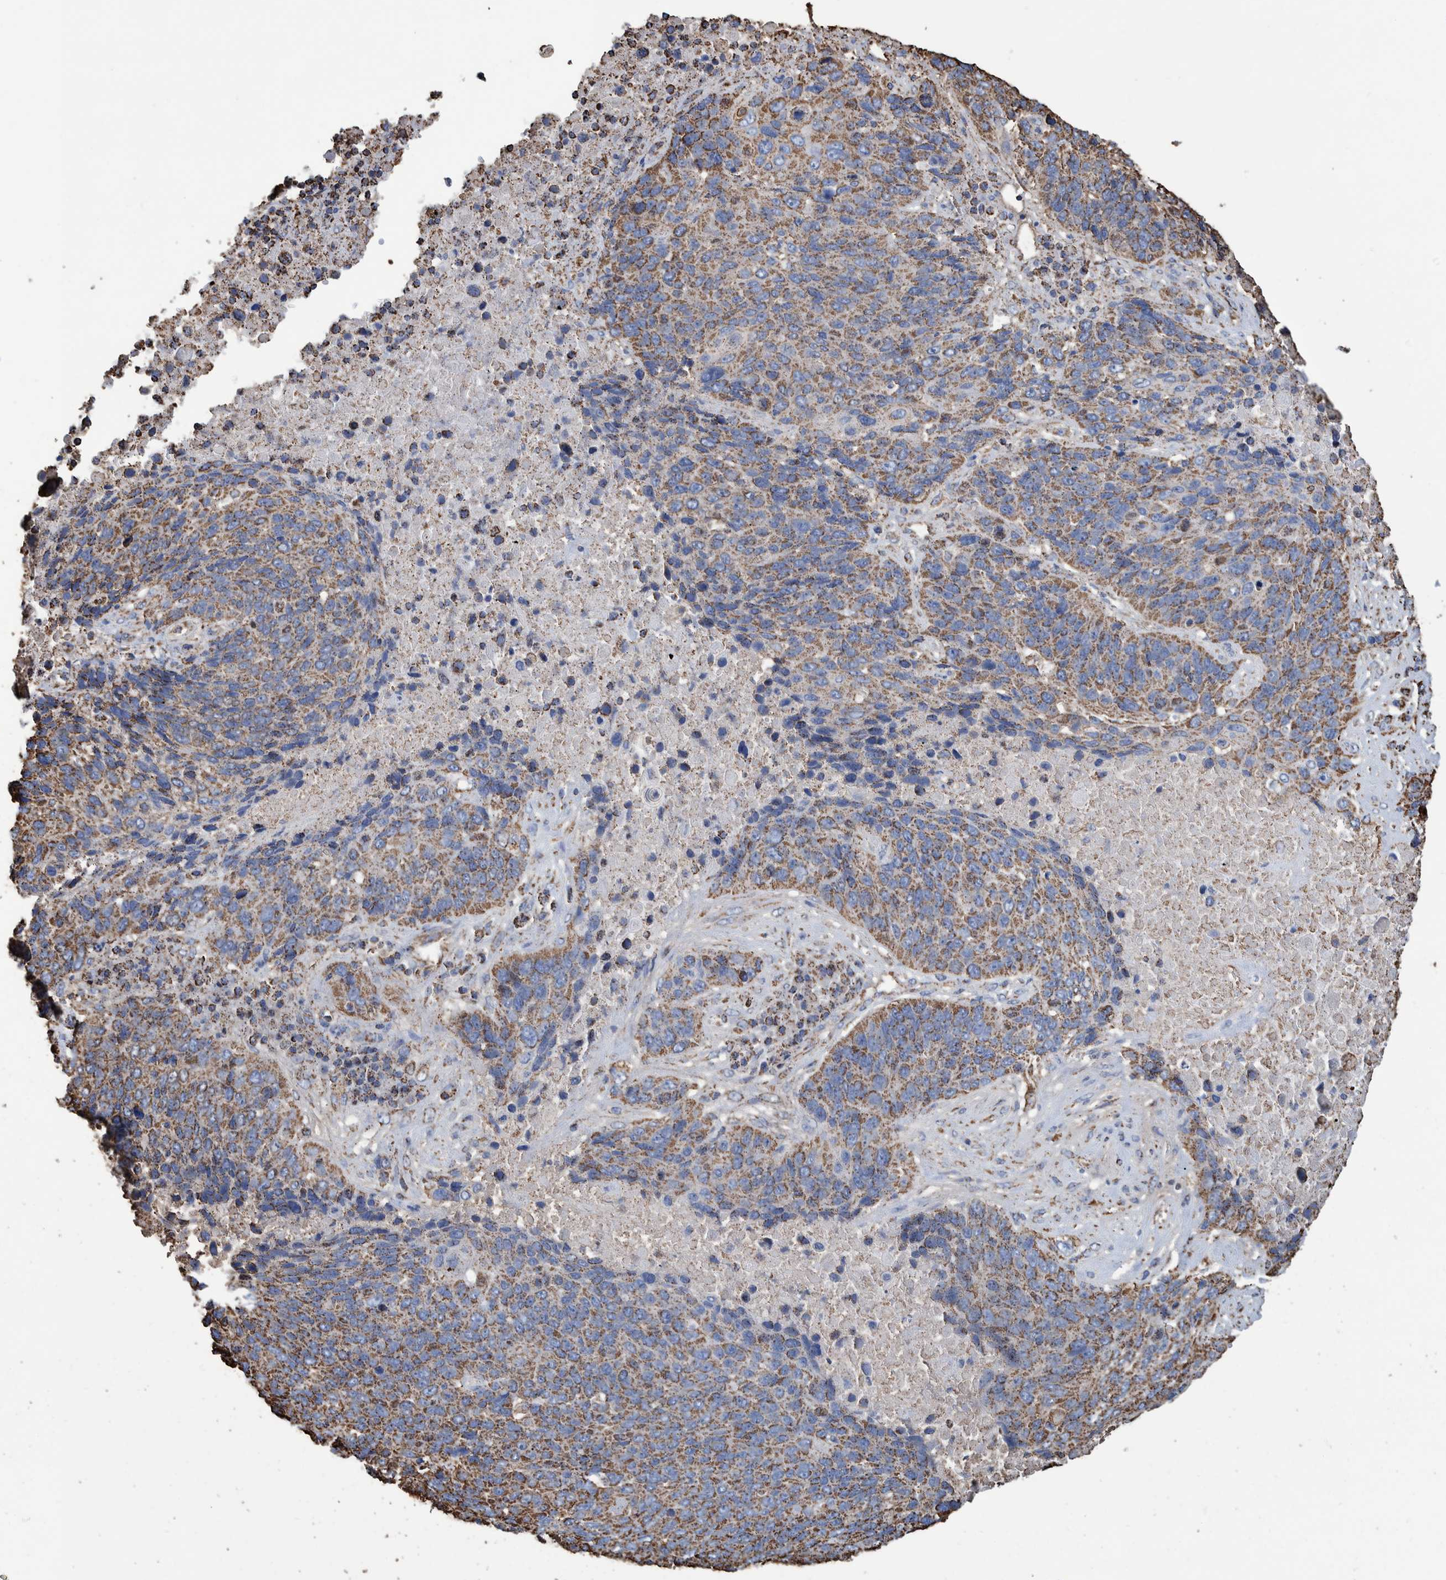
{"staining": {"intensity": "moderate", "quantity": ">75%", "location": "cytoplasmic/membranous"}, "tissue": "lung cancer", "cell_type": "Tumor cells", "image_type": "cancer", "snomed": [{"axis": "morphology", "description": "Squamous cell carcinoma, NOS"}, {"axis": "topography", "description": "Lung"}], "caption": "Squamous cell carcinoma (lung) was stained to show a protein in brown. There is medium levels of moderate cytoplasmic/membranous positivity in about >75% of tumor cells.", "gene": "VPS26C", "patient": {"sex": "male", "age": 66}}